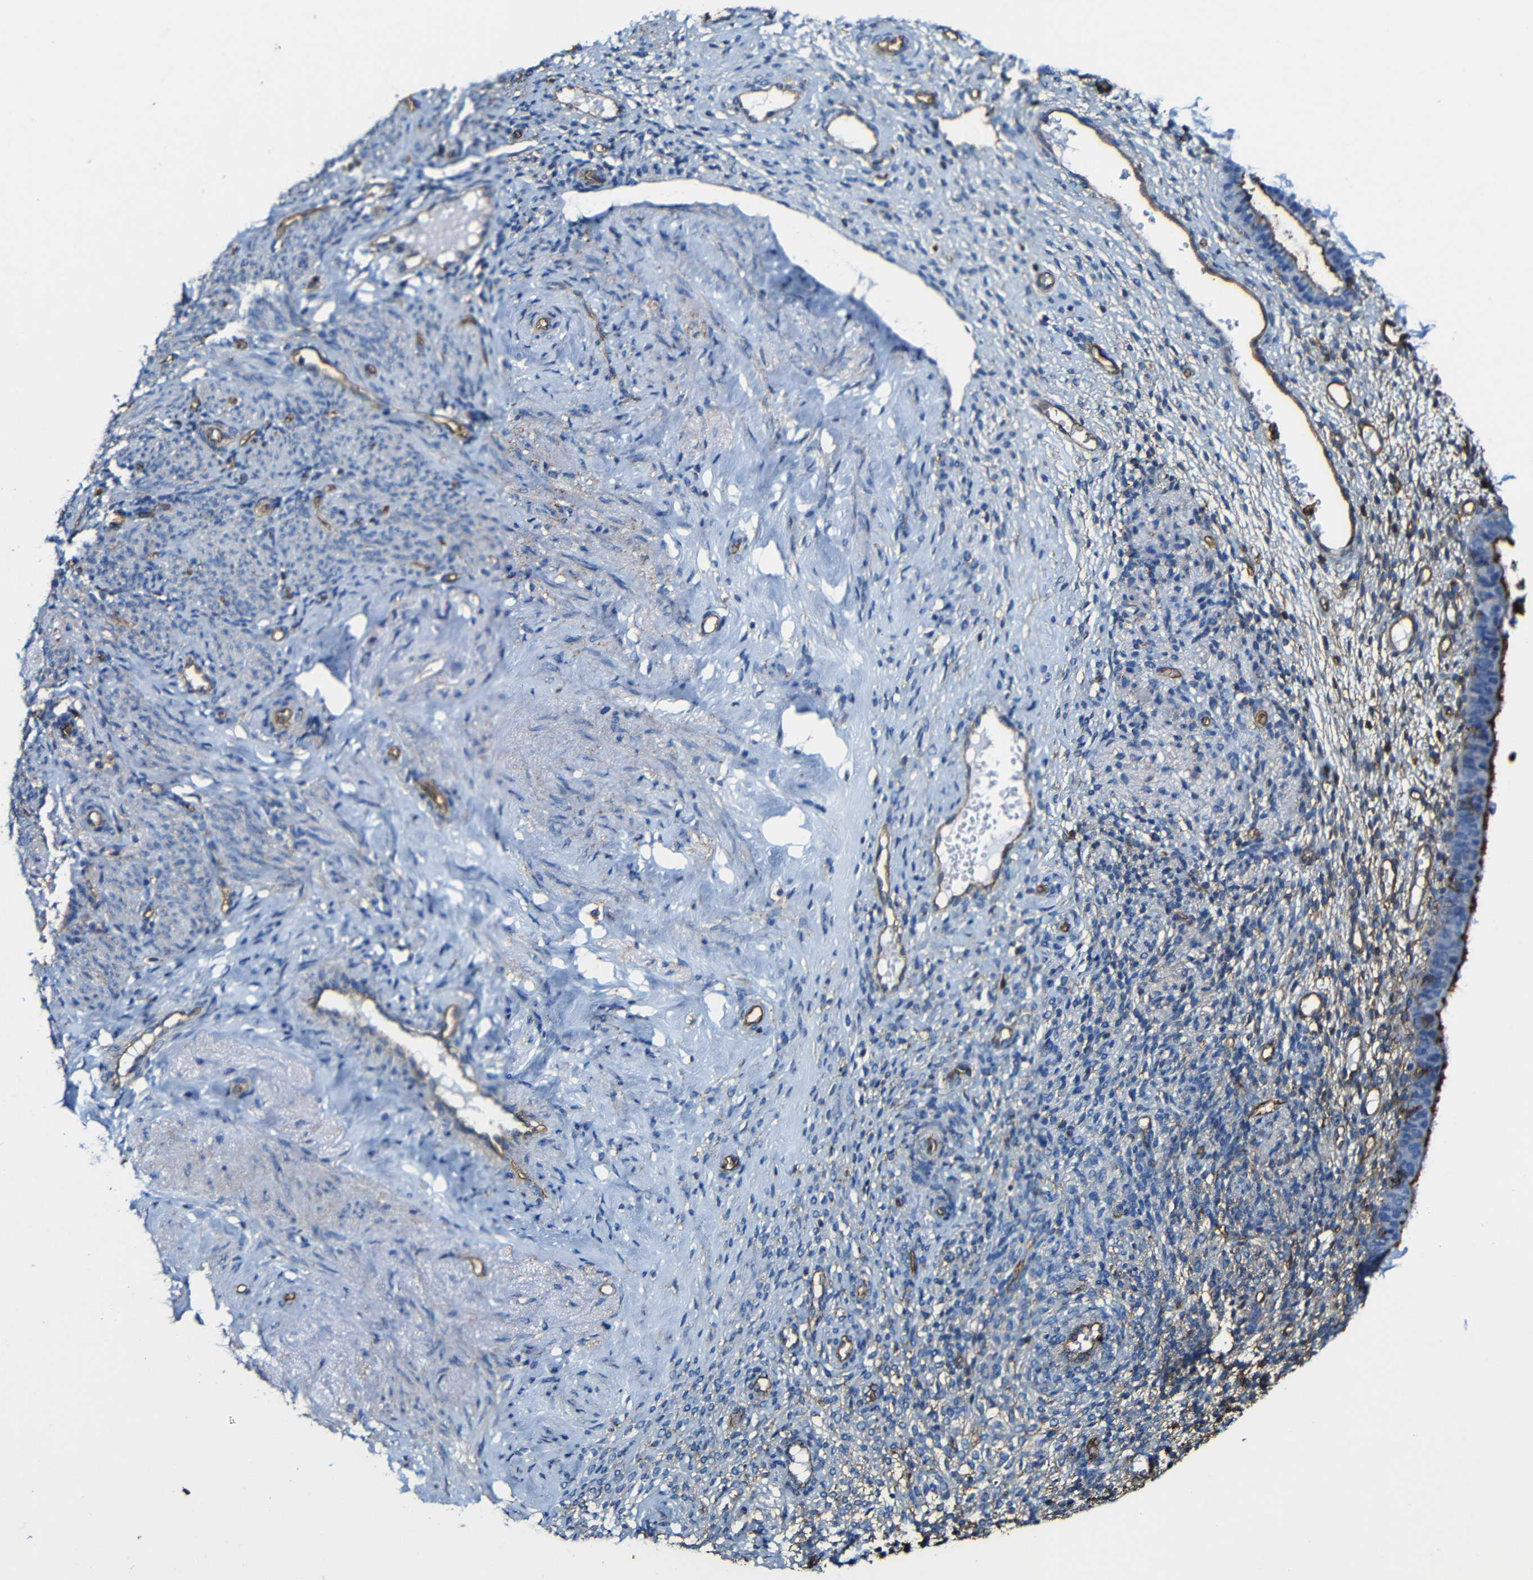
{"staining": {"intensity": "negative", "quantity": "none", "location": "none"}, "tissue": "endometrium", "cell_type": "Cells in endometrial stroma", "image_type": "normal", "snomed": [{"axis": "morphology", "description": "Normal tissue, NOS"}, {"axis": "topography", "description": "Endometrium"}], "caption": "DAB (3,3'-diaminobenzidine) immunohistochemical staining of benign human endometrium shows no significant staining in cells in endometrial stroma.", "gene": "MSN", "patient": {"sex": "female", "age": 61}}